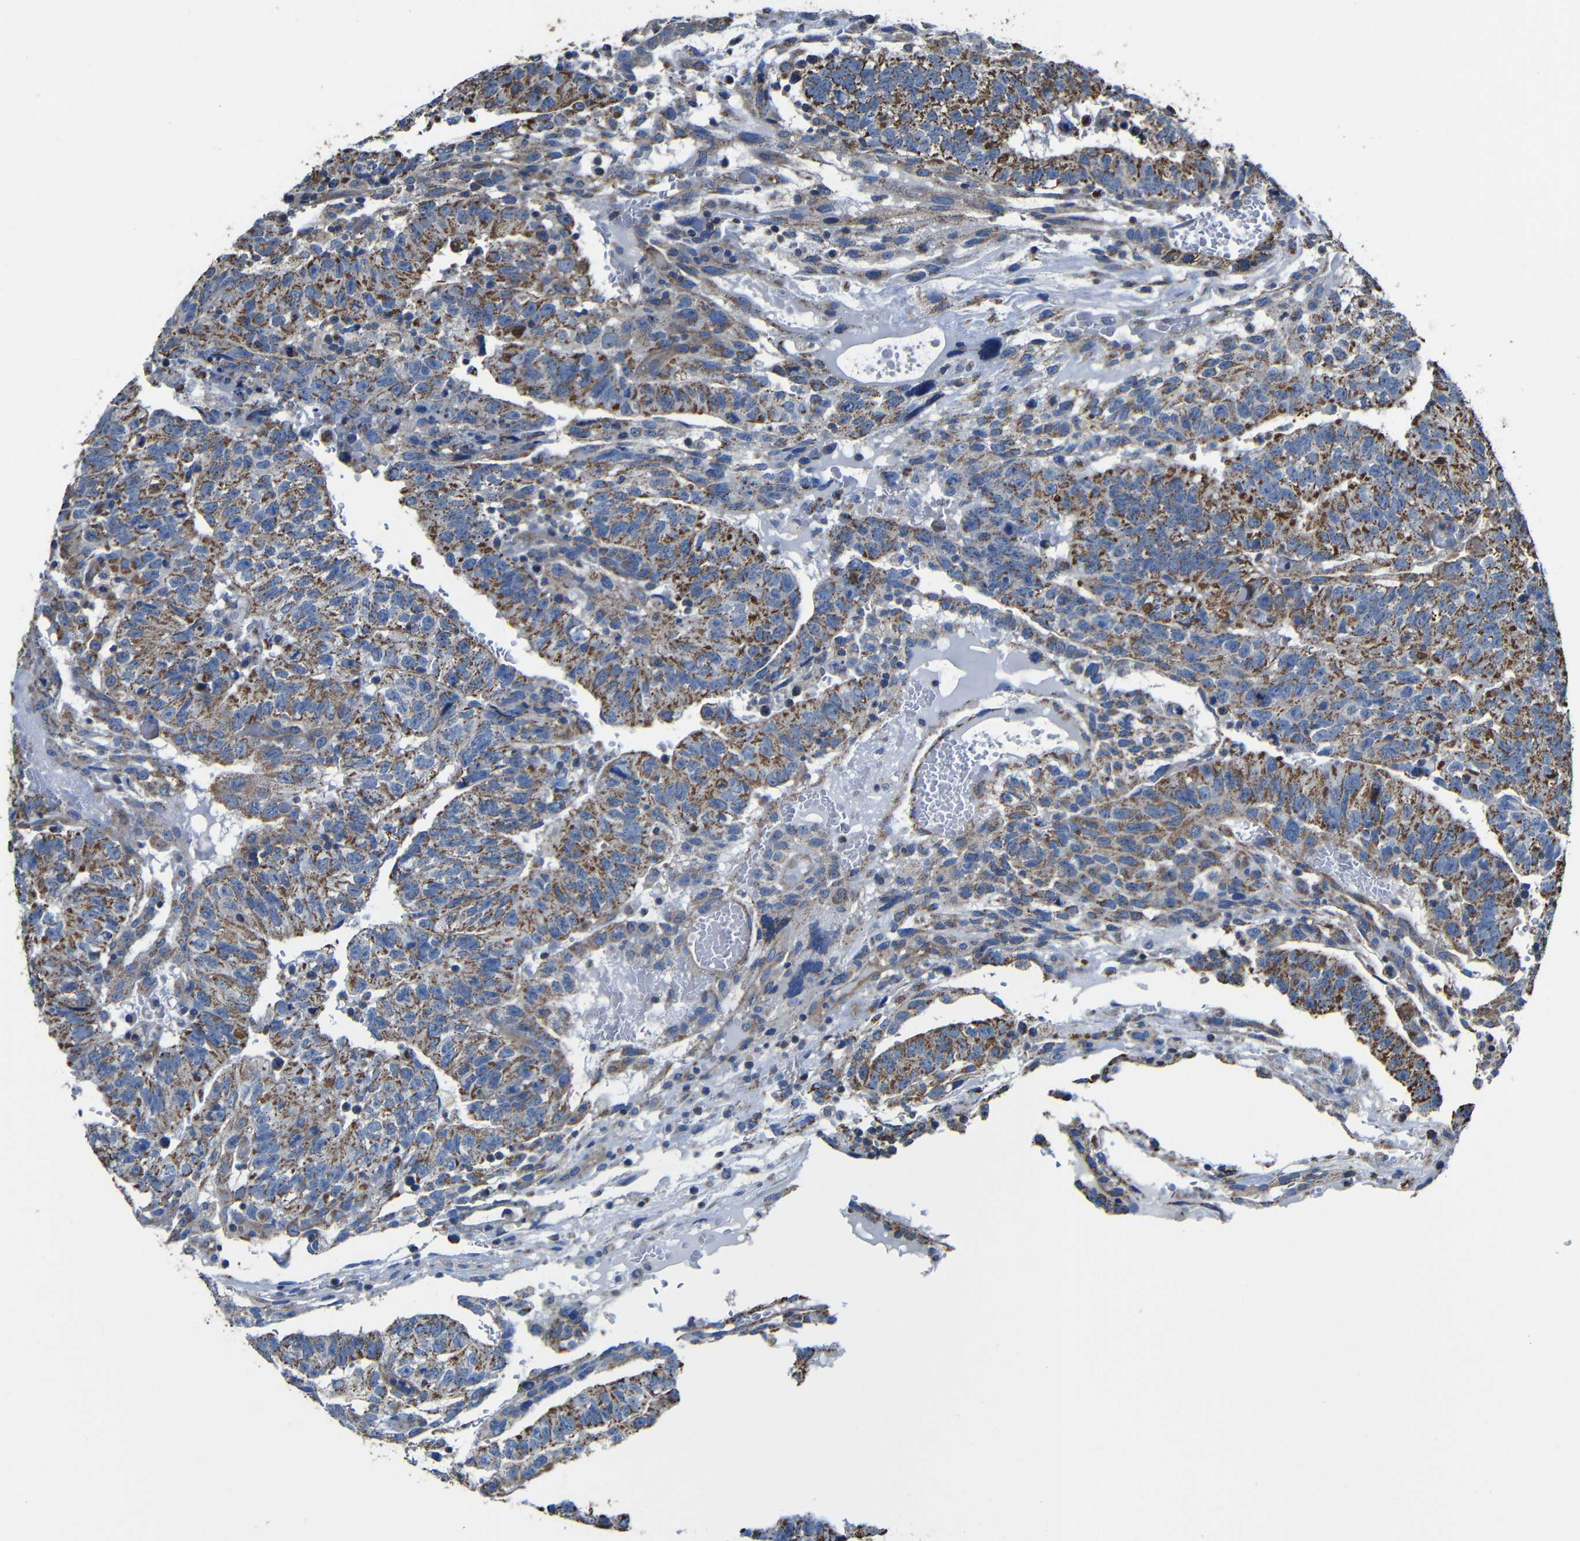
{"staining": {"intensity": "strong", "quantity": ">75%", "location": "cytoplasmic/membranous"}, "tissue": "testis cancer", "cell_type": "Tumor cells", "image_type": "cancer", "snomed": [{"axis": "morphology", "description": "Seminoma, NOS"}, {"axis": "morphology", "description": "Carcinoma, Embryonal, NOS"}, {"axis": "topography", "description": "Testis"}], "caption": "The image displays immunohistochemical staining of testis cancer. There is strong cytoplasmic/membranous staining is seen in approximately >75% of tumor cells. (Stains: DAB in brown, nuclei in blue, Microscopy: brightfield microscopy at high magnification).", "gene": "INTS6L", "patient": {"sex": "male", "age": 52}}